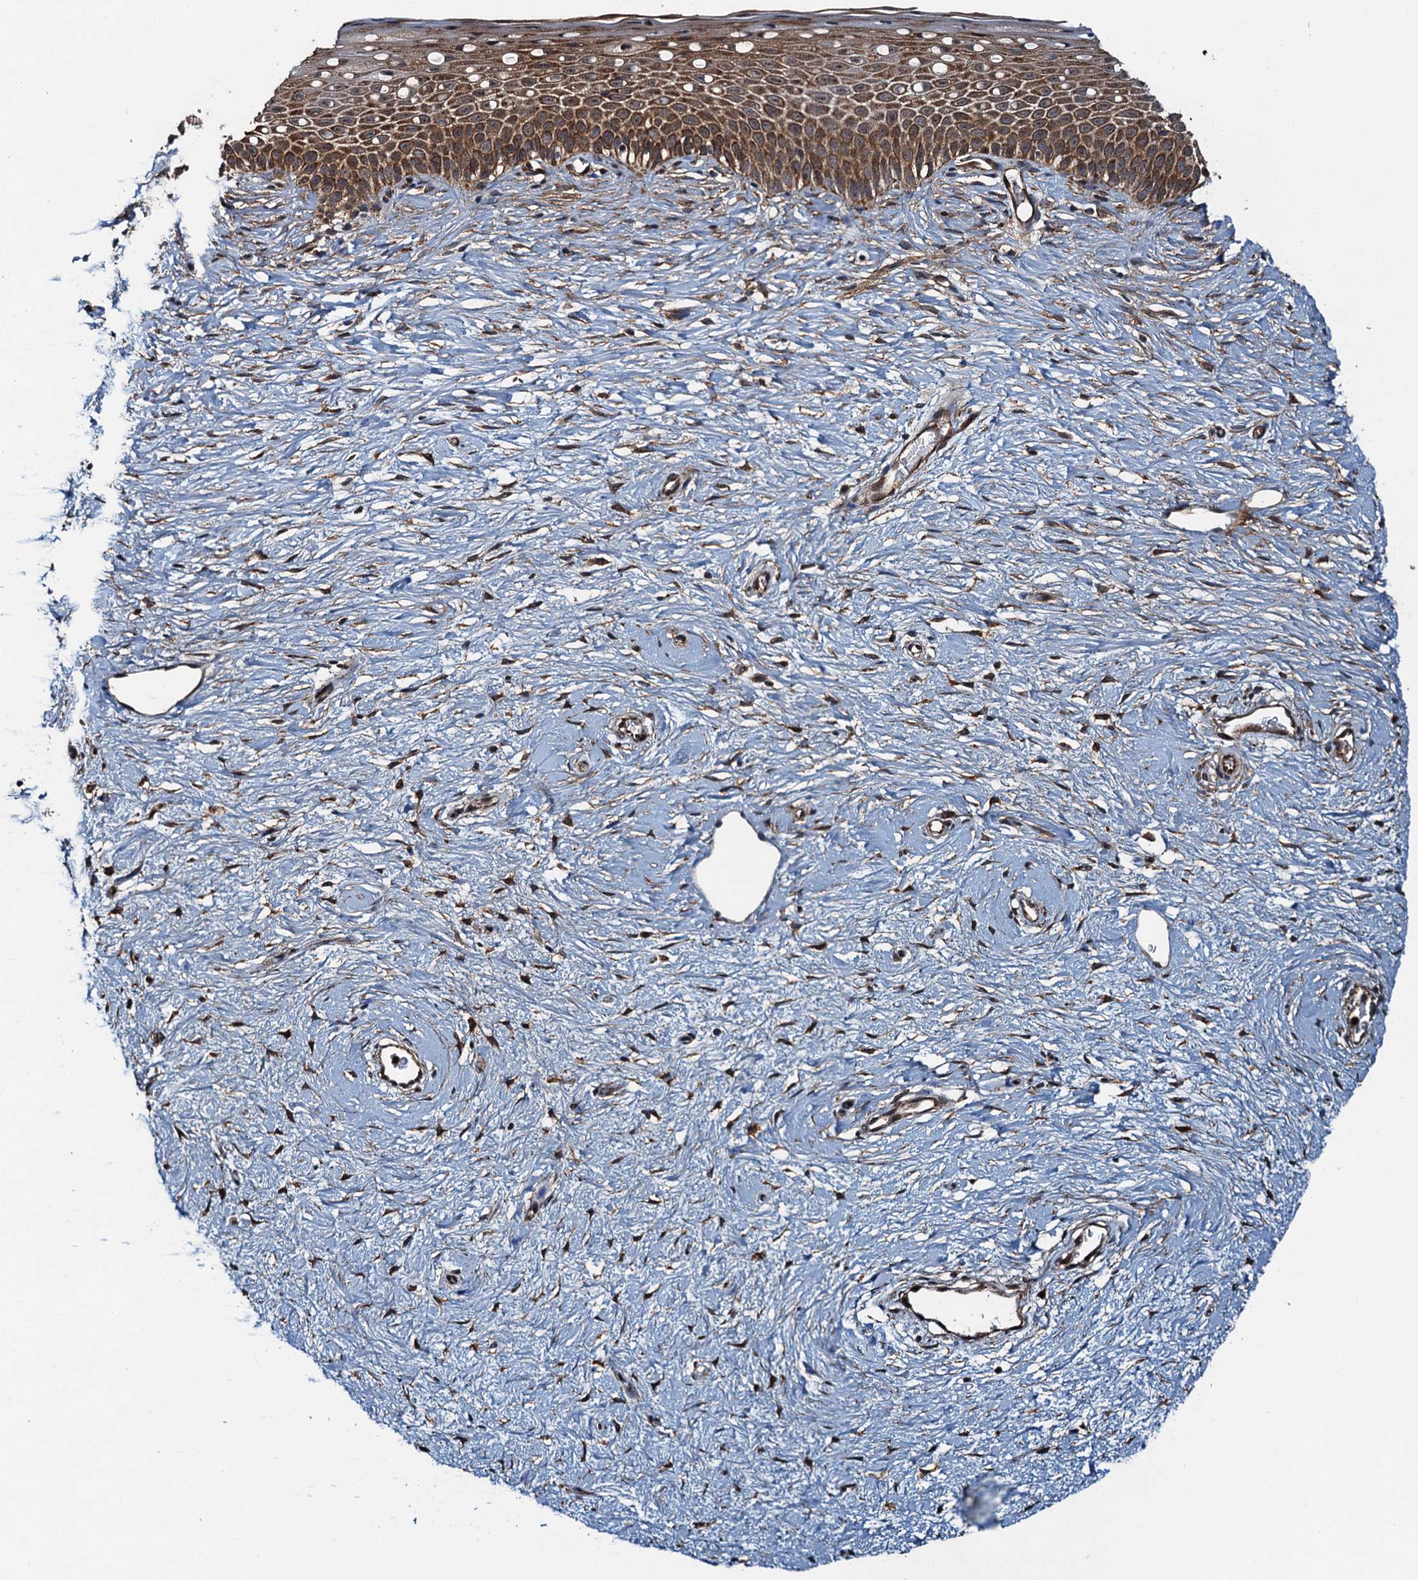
{"staining": {"intensity": "strong", "quantity": "25%-75%", "location": "cytoplasmic/membranous"}, "tissue": "cervix", "cell_type": "Glandular cells", "image_type": "normal", "snomed": [{"axis": "morphology", "description": "Normal tissue, NOS"}, {"axis": "topography", "description": "Cervix"}], "caption": "Cervix stained with a brown dye exhibits strong cytoplasmic/membranous positive expression in about 25%-75% of glandular cells.", "gene": "WHAMM", "patient": {"sex": "female", "age": 57}}